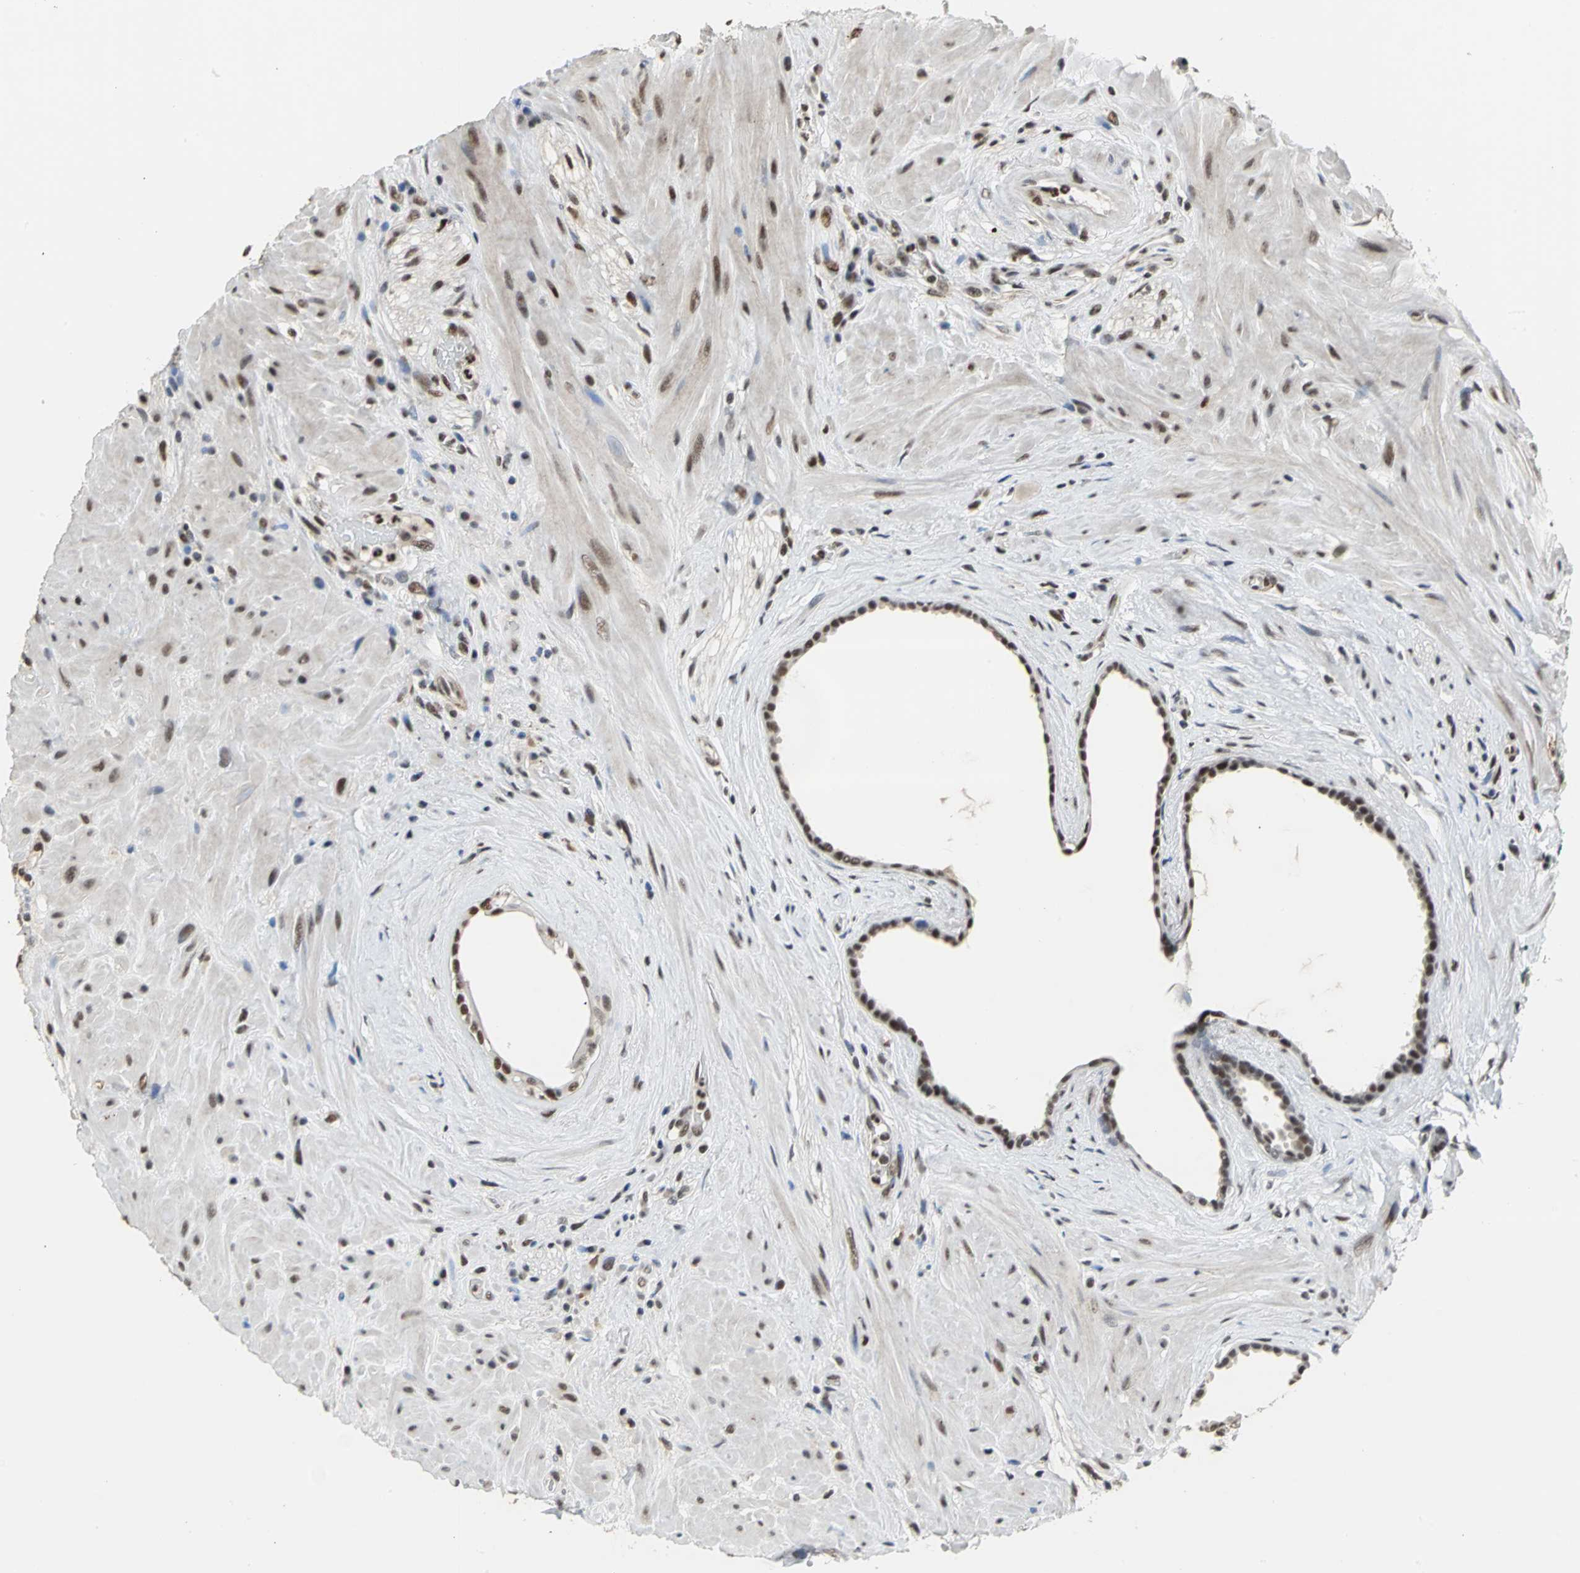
{"staining": {"intensity": "strong", "quantity": ">75%", "location": "nuclear"}, "tissue": "seminal vesicle", "cell_type": "Glandular cells", "image_type": "normal", "snomed": [{"axis": "morphology", "description": "Normal tissue, NOS"}, {"axis": "topography", "description": "Seminal veicle"}], "caption": "High-power microscopy captured an immunohistochemistry micrograph of benign seminal vesicle, revealing strong nuclear positivity in approximately >75% of glandular cells. (brown staining indicates protein expression, while blue staining denotes nuclei).", "gene": "CCDC88C", "patient": {"sex": "male", "age": 61}}